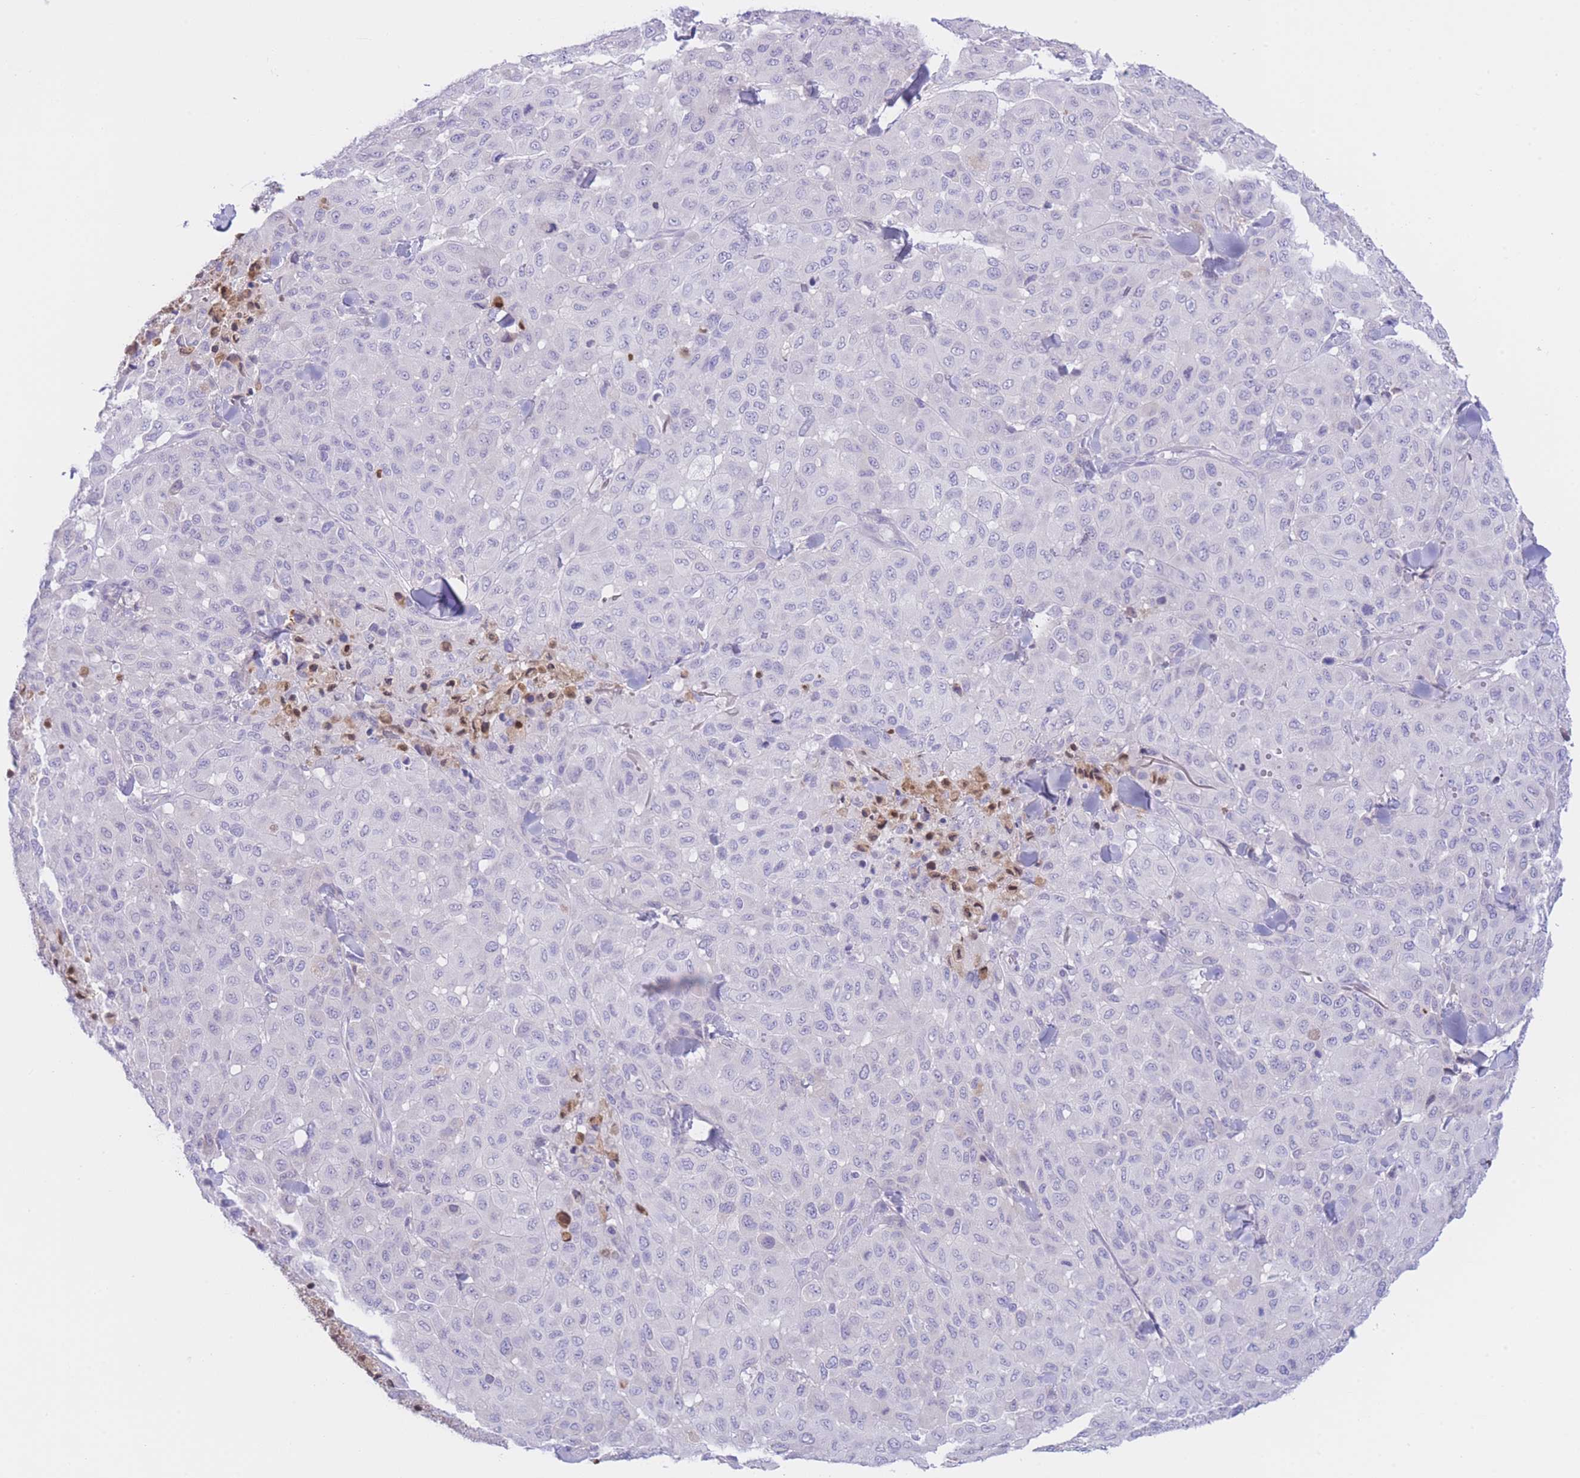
{"staining": {"intensity": "negative", "quantity": "none", "location": "none"}, "tissue": "melanoma", "cell_type": "Tumor cells", "image_type": "cancer", "snomed": [{"axis": "morphology", "description": "Malignant melanoma, Metastatic site"}, {"axis": "topography", "description": "Skin"}], "caption": "Tumor cells show no significant staining in malignant melanoma (metastatic site).", "gene": "ZNF212", "patient": {"sex": "female", "age": 81}}